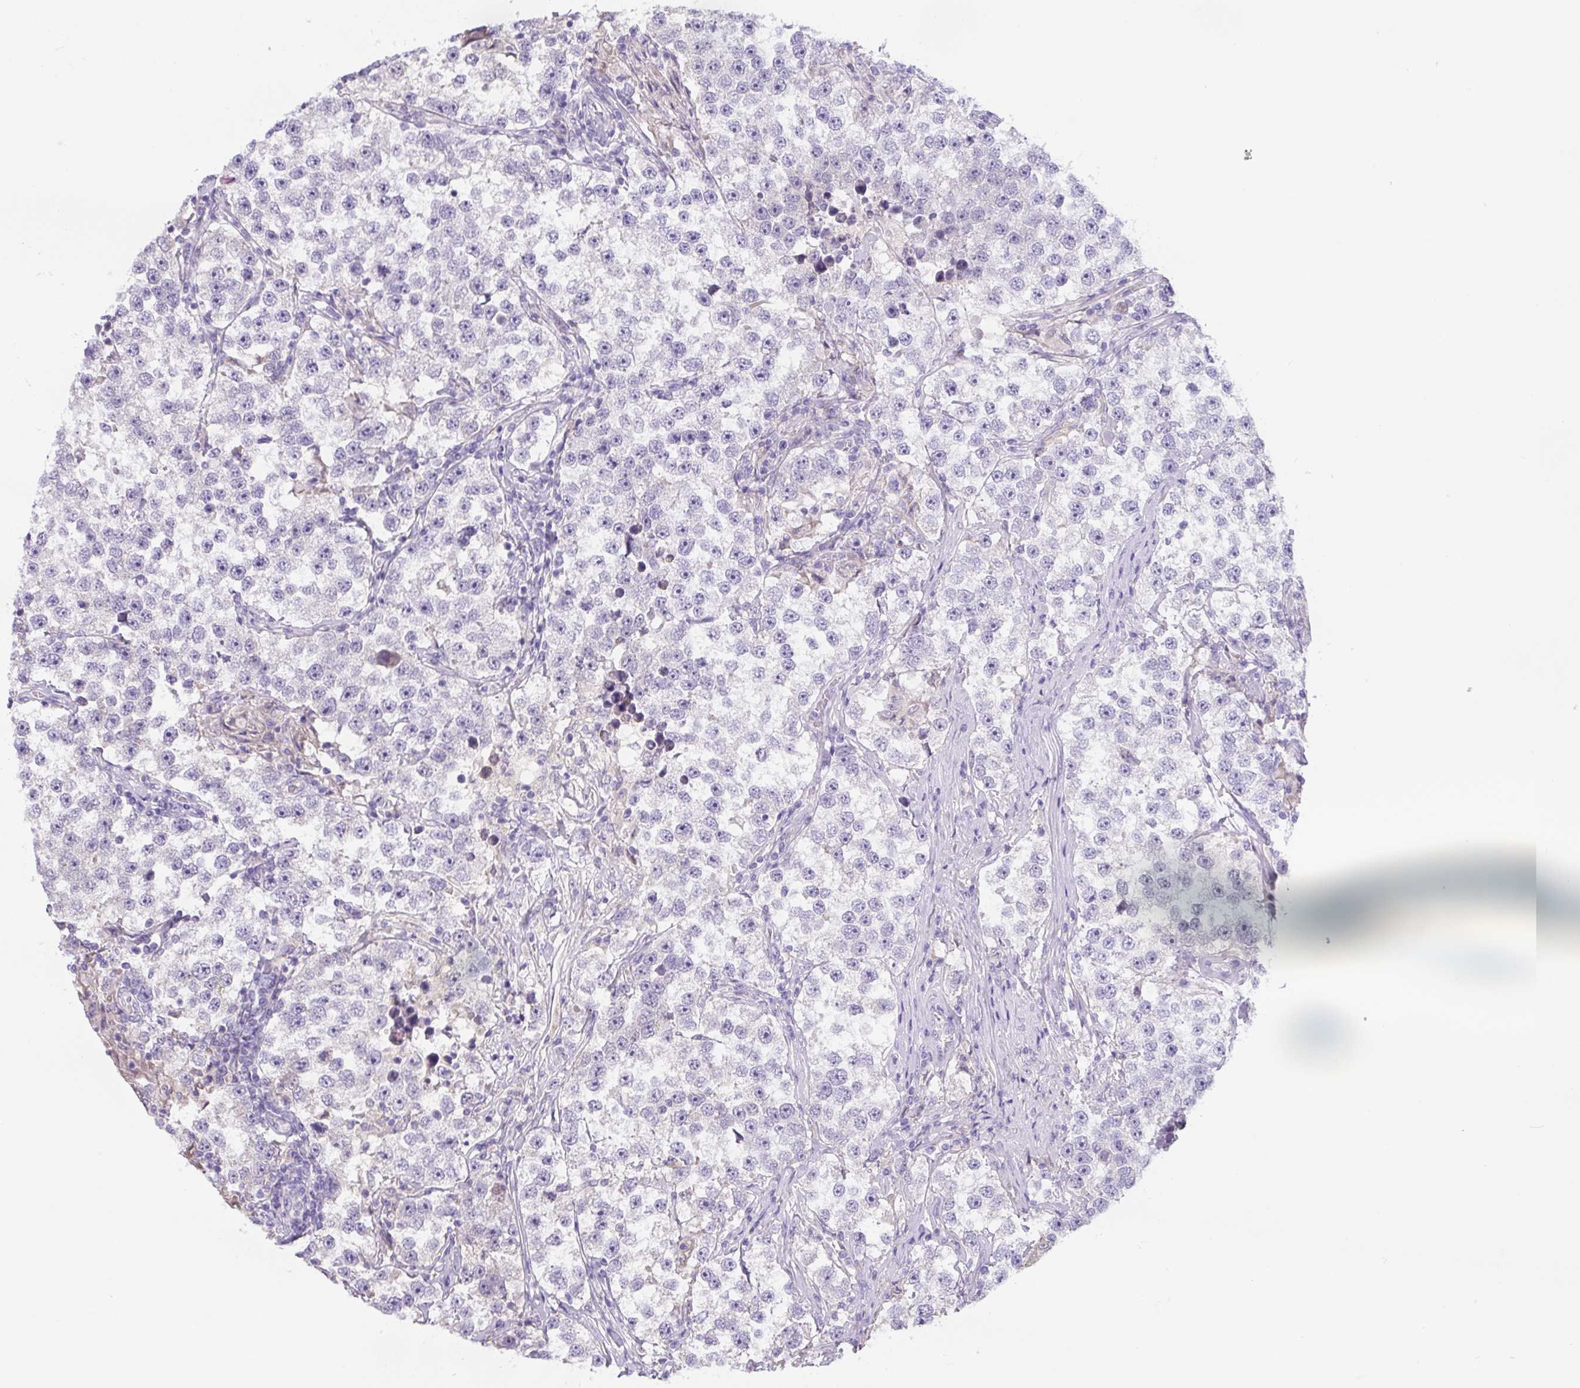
{"staining": {"intensity": "negative", "quantity": "none", "location": "none"}, "tissue": "testis cancer", "cell_type": "Tumor cells", "image_type": "cancer", "snomed": [{"axis": "morphology", "description": "Seminoma, NOS"}, {"axis": "topography", "description": "Testis"}], "caption": "Immunohistochemistry (IHC) micrograph of neoplastic tissue: testis seminoma stained with DAB displays no significant protein positivity in tumor cells.", "gene": "FZD5", "patient": {"sex": "male", "age": 46}}